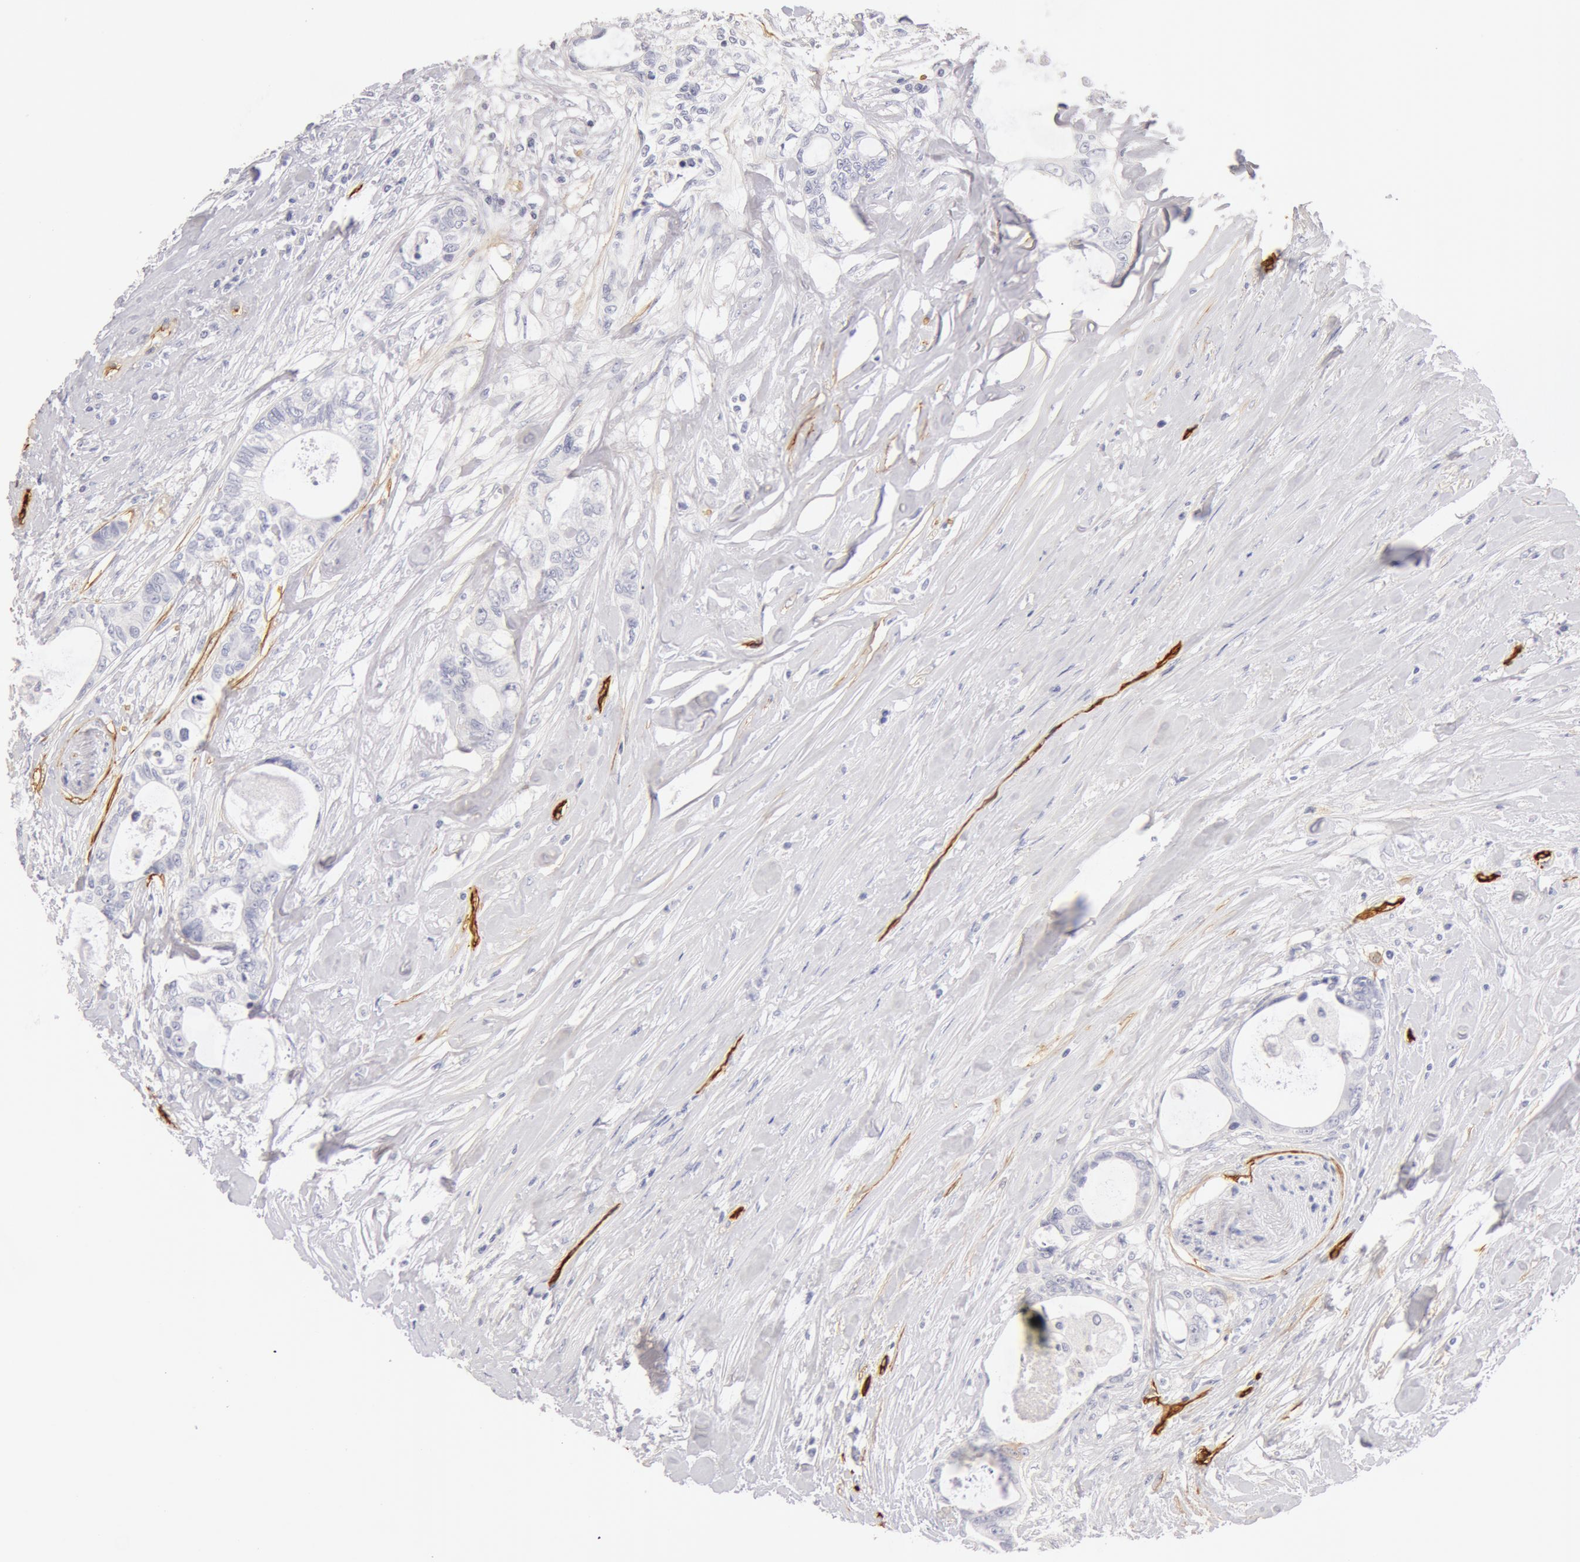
{"staining": {"intensity": "negative", "quantity": "none", "location": "none"}, "tissue": "colorectal cancer", "cell_type": "Tumor cells", "image_type": "cancer", "snomed": [{"axis": "morphology", "description": "Adenocarcinoma, NOS"}, {"axis": "topography", "description": "Rectum"}], "caption": "Tumor cells are negative for protein expression in human colorectal cancer.", "gene": "AQP1", "patient": {"sex": "female", "age": 57}}